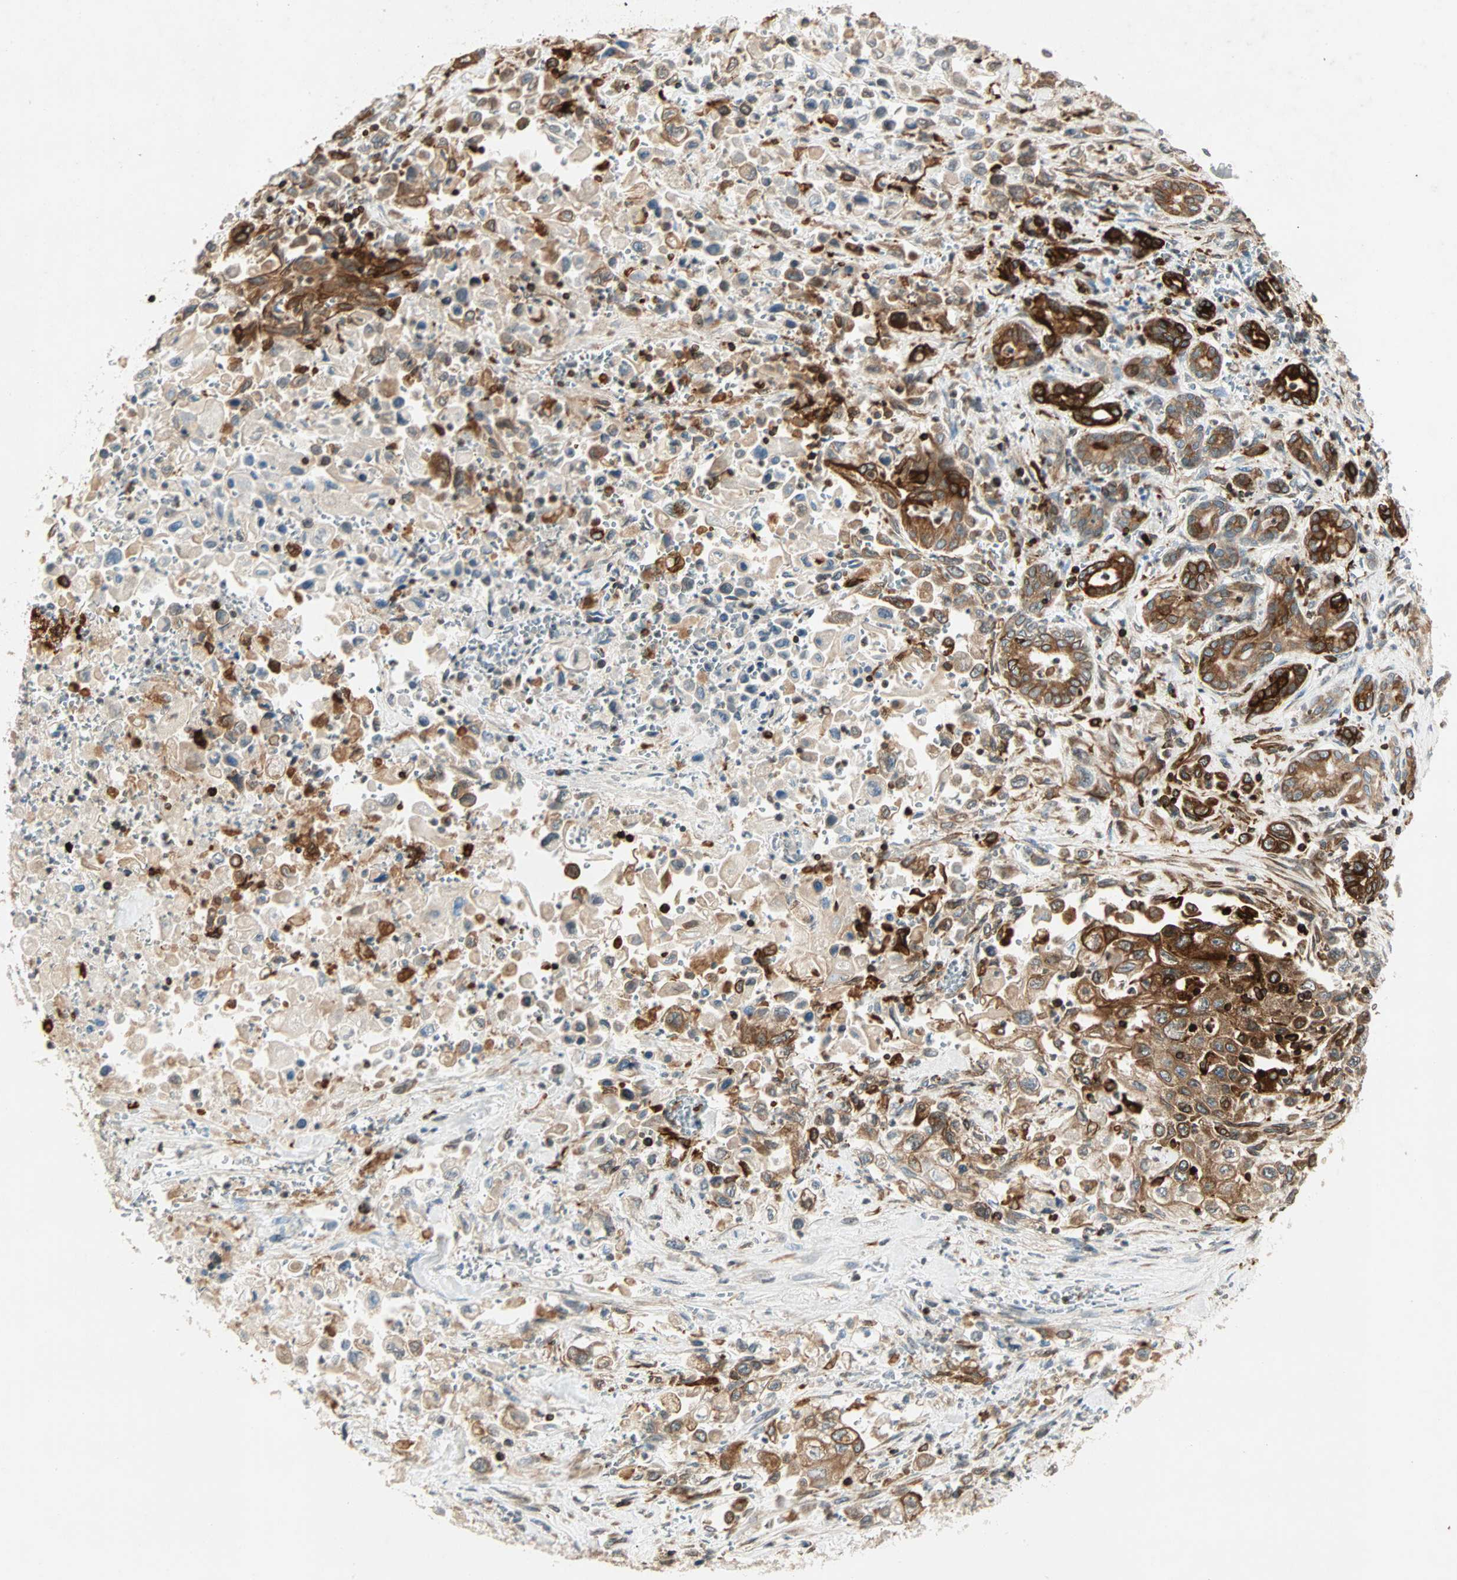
{"staining": {"intensity": "strong", "quantity": ">75%", "location": "cytoplasmic/membranous"}, "tissue": "pancreatic cancer", "cell_type": "Tumor cells", "image_type": "cancer", "snomed": [{"axis": "morphology", "description": "Adenocarcinoma, NOS"}, {"axis": "topography", "description": "Pancreas"}], "caption": "Immunohistochemical staining of pancreatic cancer (adenocarcinoma) displays strong cytoplasmic/membranous protein staining in approximately >75% of tumor cells.", "gene": "TAPBP", "patient": {"sex": "male", "age": 70}}